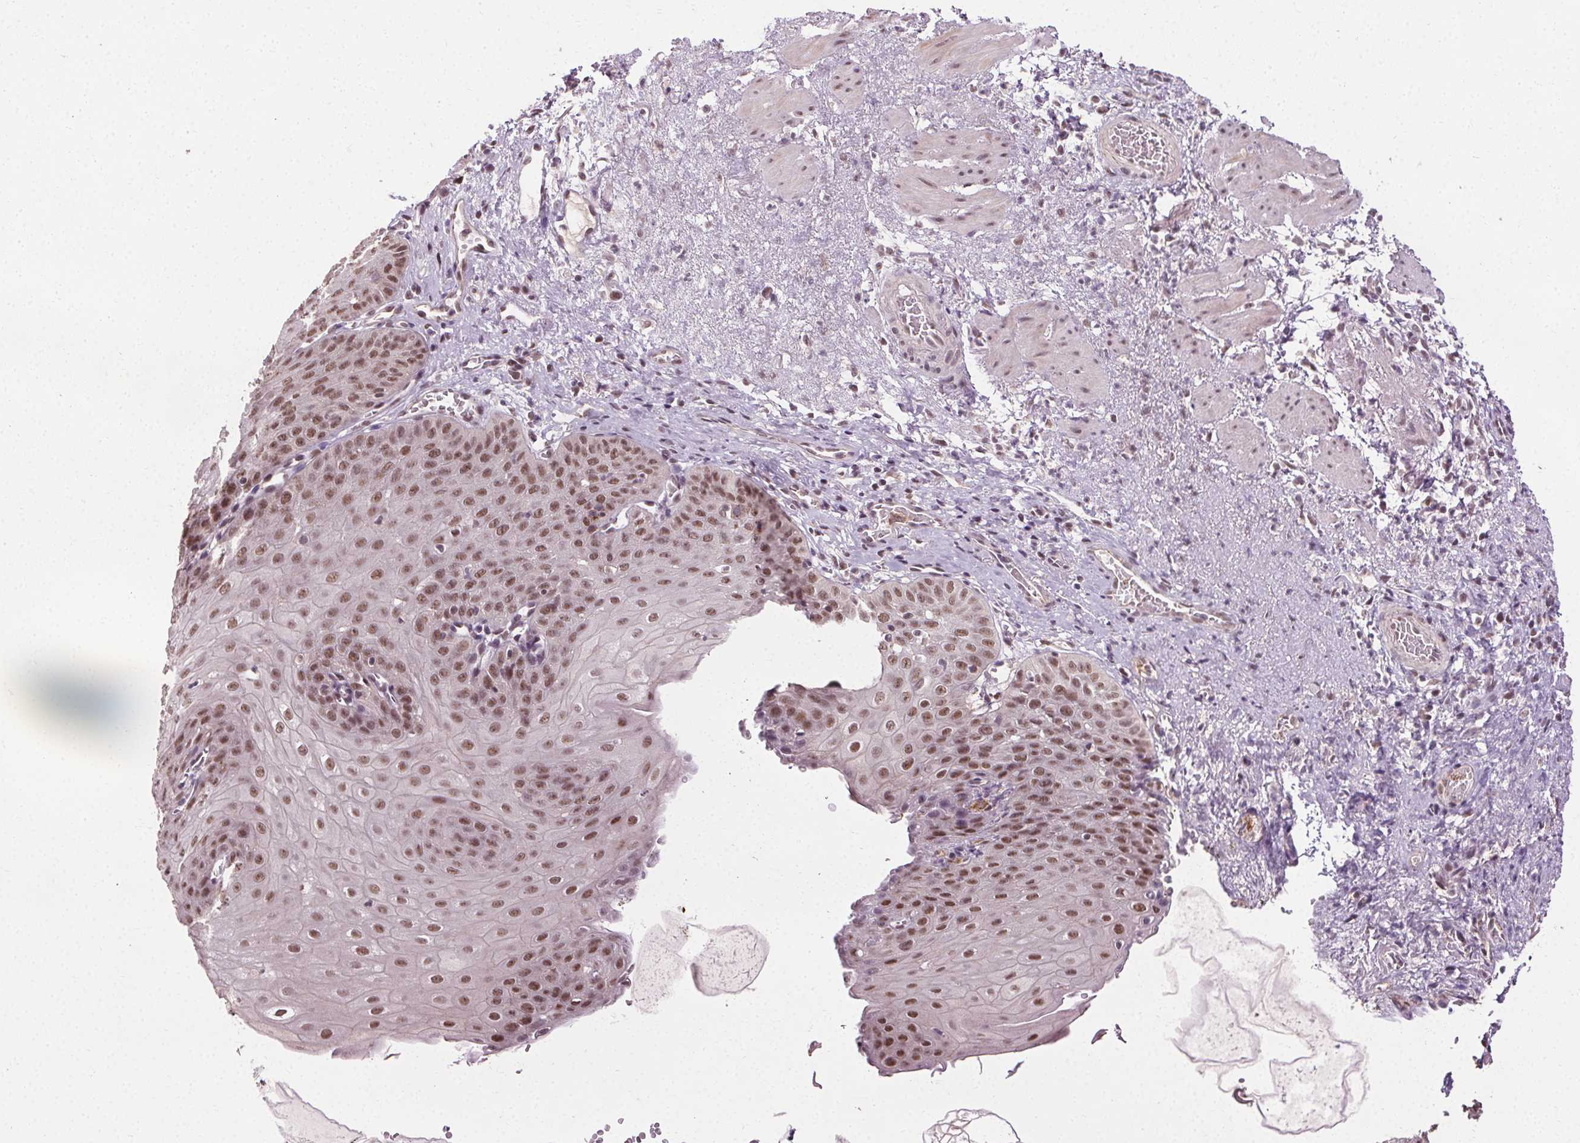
{"staining": {"intensity": "moderate", "quantity": ">75%", "location": "nuclear"}, "tissue": "esophagus", "cell_type": "Squamous epithelial cells", "image_type": "normal", "snomed": [{"axis": "morphology", "description": "Normal tissue, NOS"}, {"axis": "topography", "description": "Esophagus"}], "caption": "This is an image of immunohistochemistry (IHC) staining of benign esophagus, which shows moderate staining in the nuclear of squamous epithelial cells.", "gene": "MED6", "patient": {"sex": "male", "age": 71}}